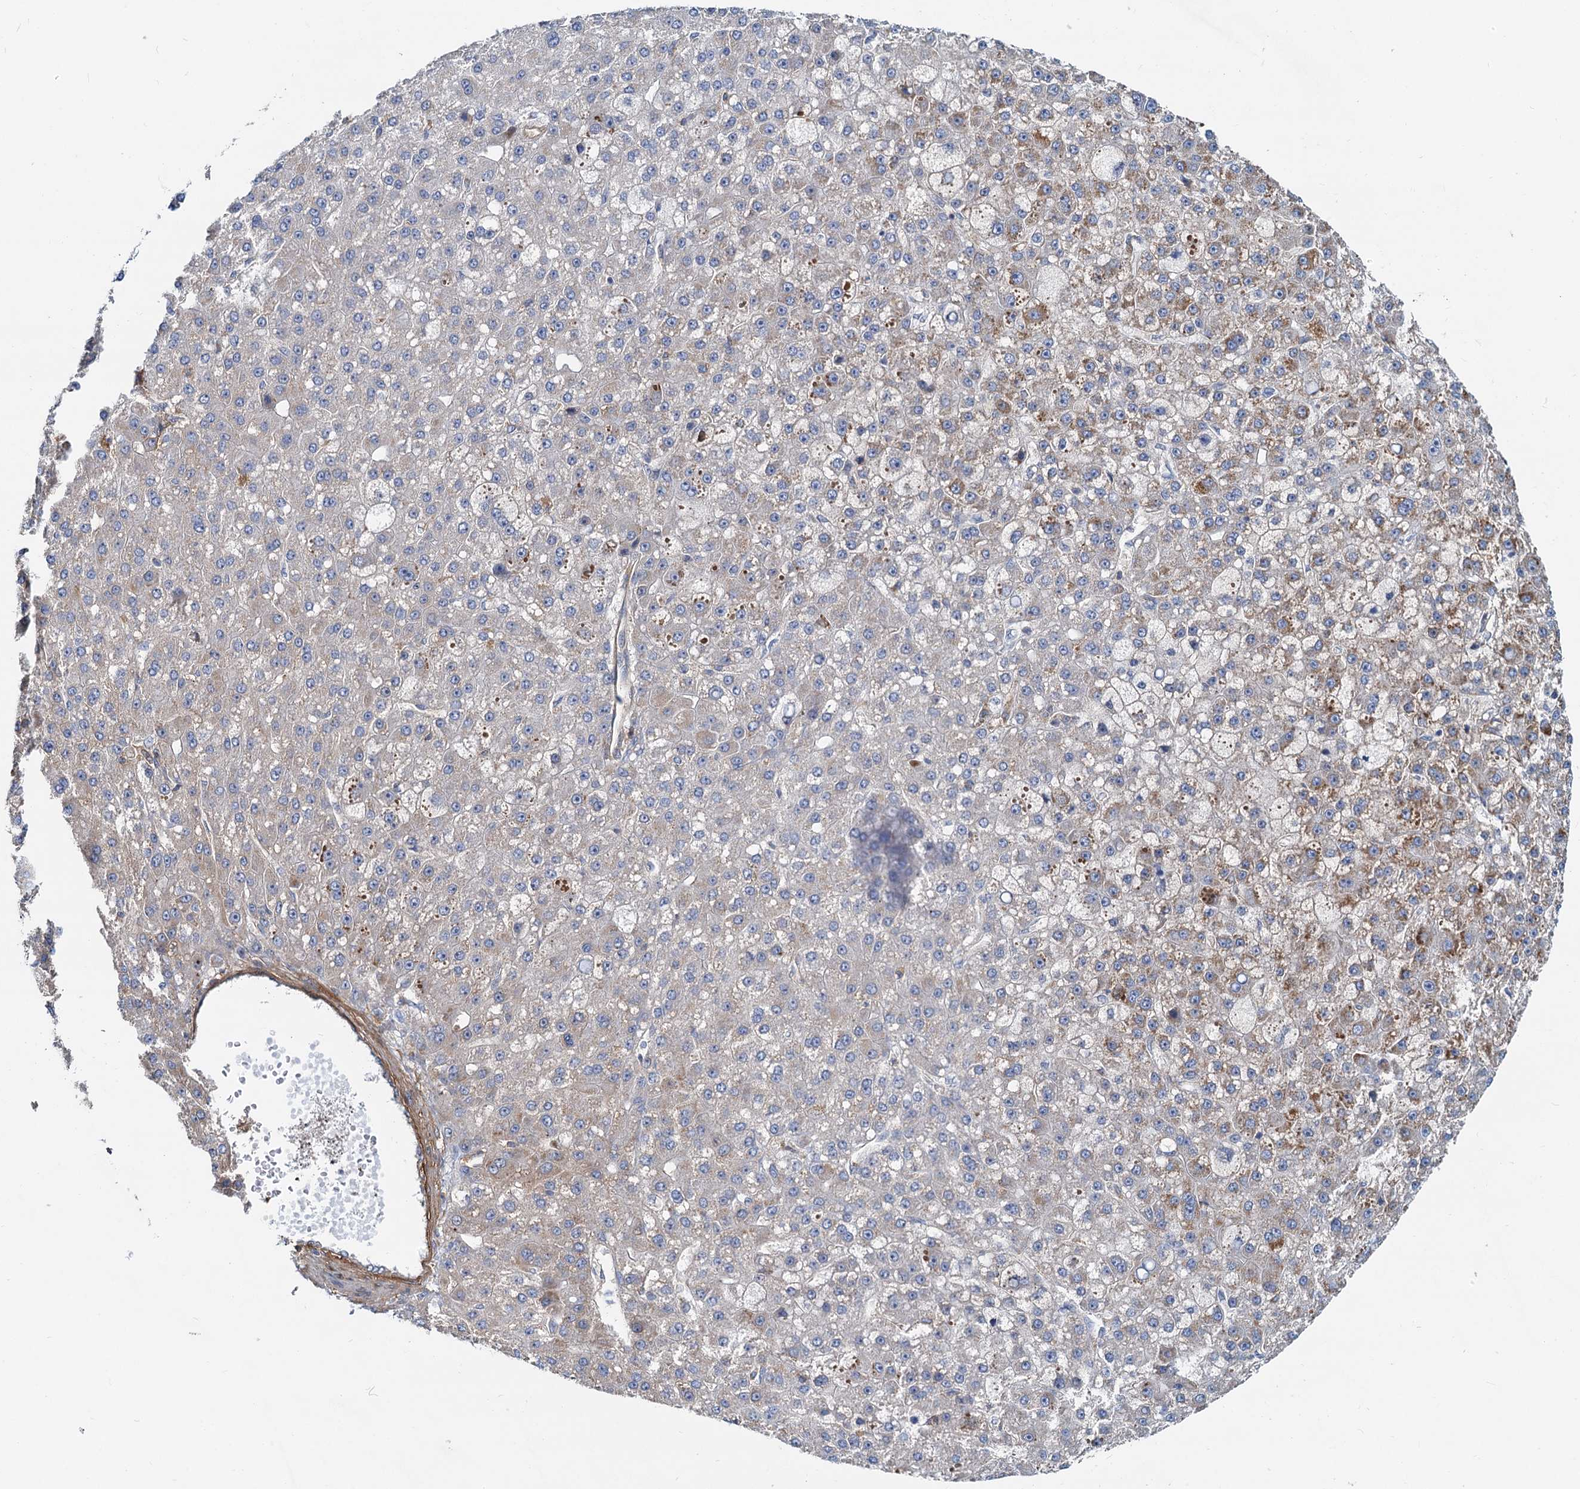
{"staining": {"intensity": "weak", "quantity": "<25%", "location": "cytoplasmic/membranous"}, "tissue": "liver cancer", "cell_type": "Tumor cells", "image_type": "cancer", "snomed": [{"axis": "morphology", "description": "Carcinoma, Hepatocellular, NOS"}, {"axis": "topography", "description": "Liver"}], "caption": "This is a photomicrograph of immunohistochemistry staining of liver cancer, which shows no staining in tumor cells. (DAB immunohistochemistry (IHC) with hematoxylin counter stain).", "gene": "LNX2", "patient": {"sex": "male", "age": 67}}